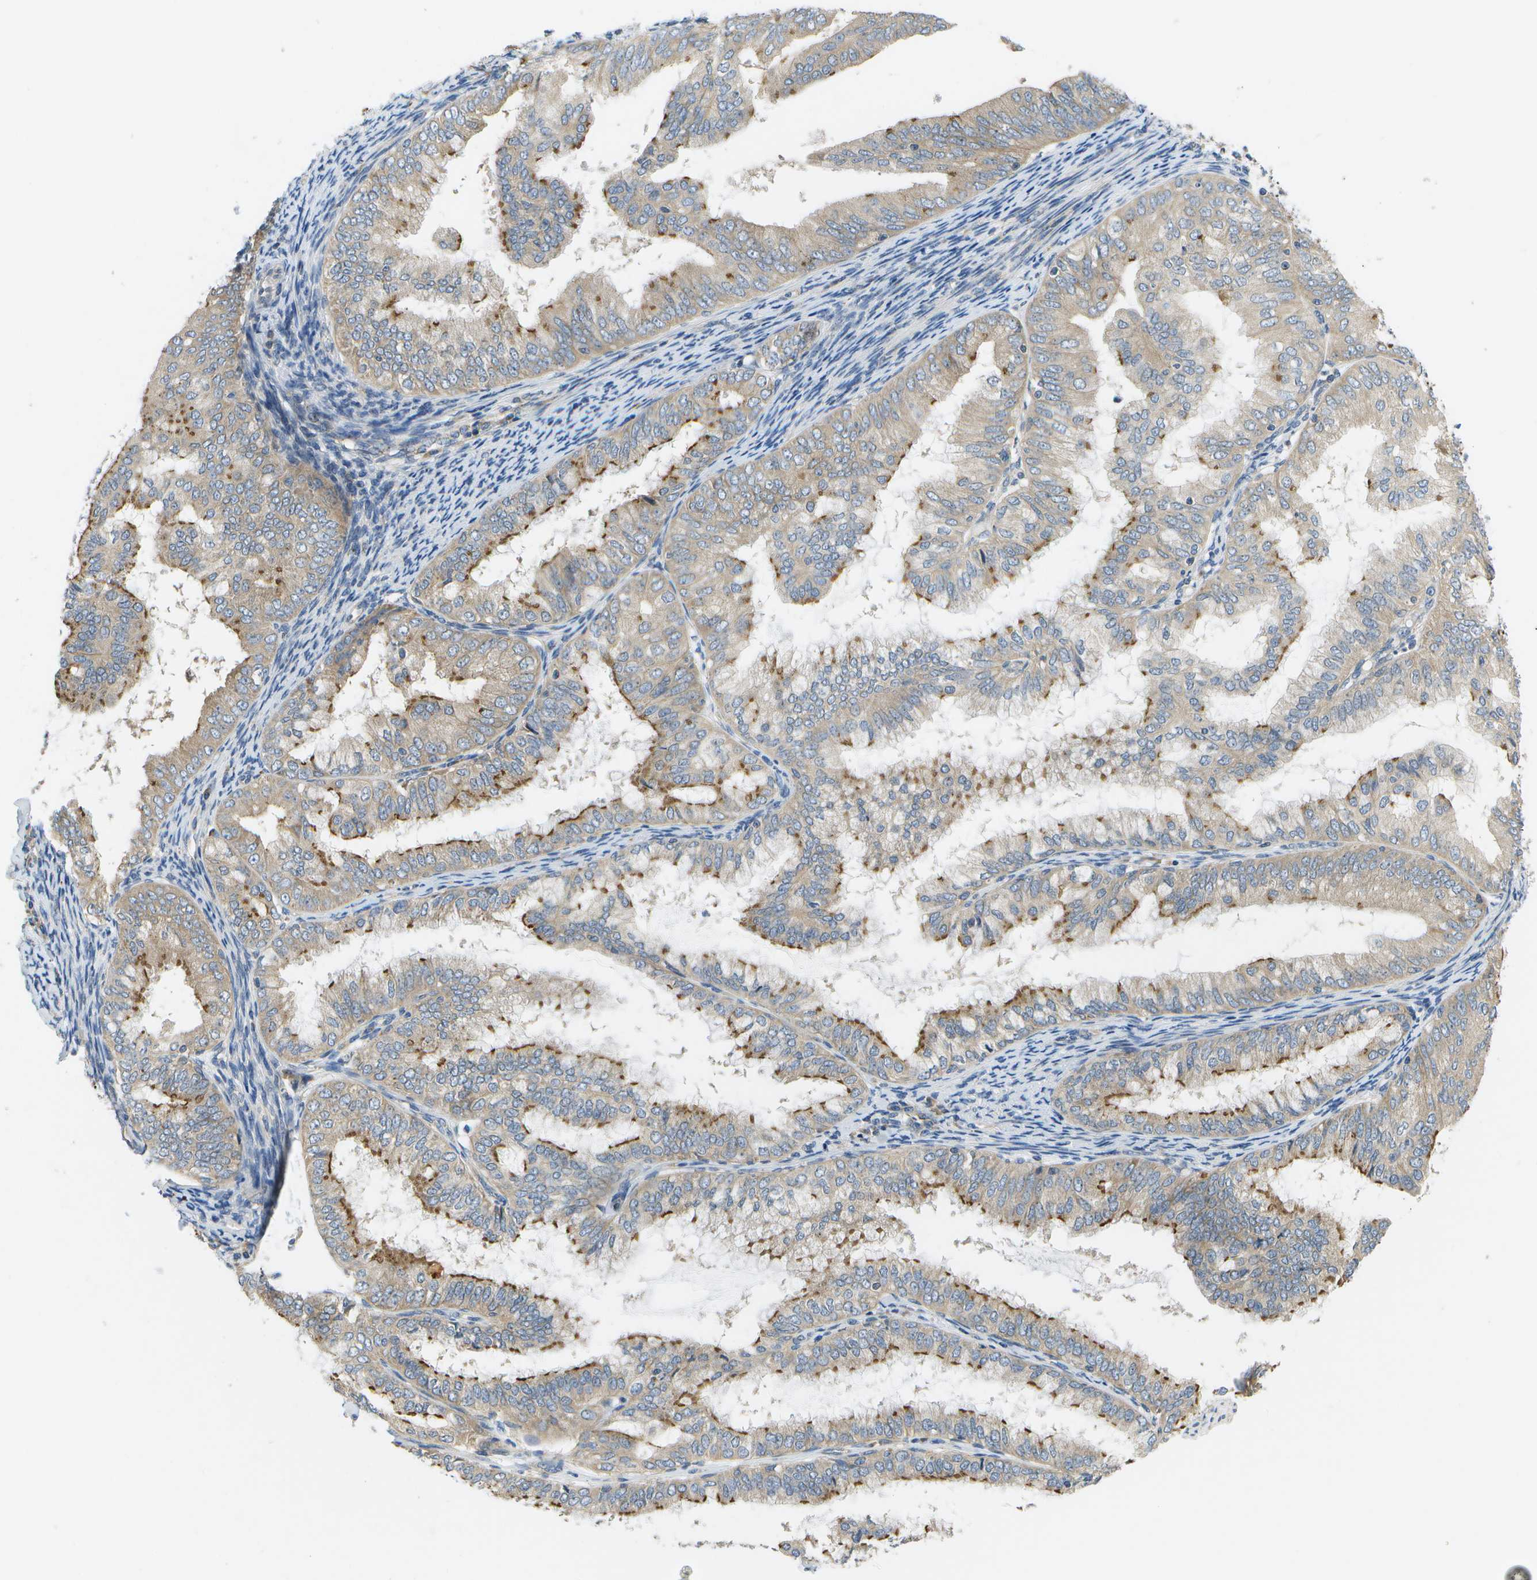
{"staining": {"intensity": "moderate", "quantity": "25%-75%", "location": "cytoplasmic/membranous"}, "tissue": "endometrial cancer", "cell_type": "Tumor cells", "image_type": "cancer", "snomed": [{"axis": "morphology", "description": "Adenocarcinoma, NOS"}, {"axis": "topography", "description": "Endometrium"}], "caption": "Protein expression analysis of human adenocarcinoma (endometrial) reveals moderate cytoplasmic/membranous staining in about 25%-75% of tumor cells.", "gene": "SLC25A20", "patient": {"sex": "female", "age": 63}}